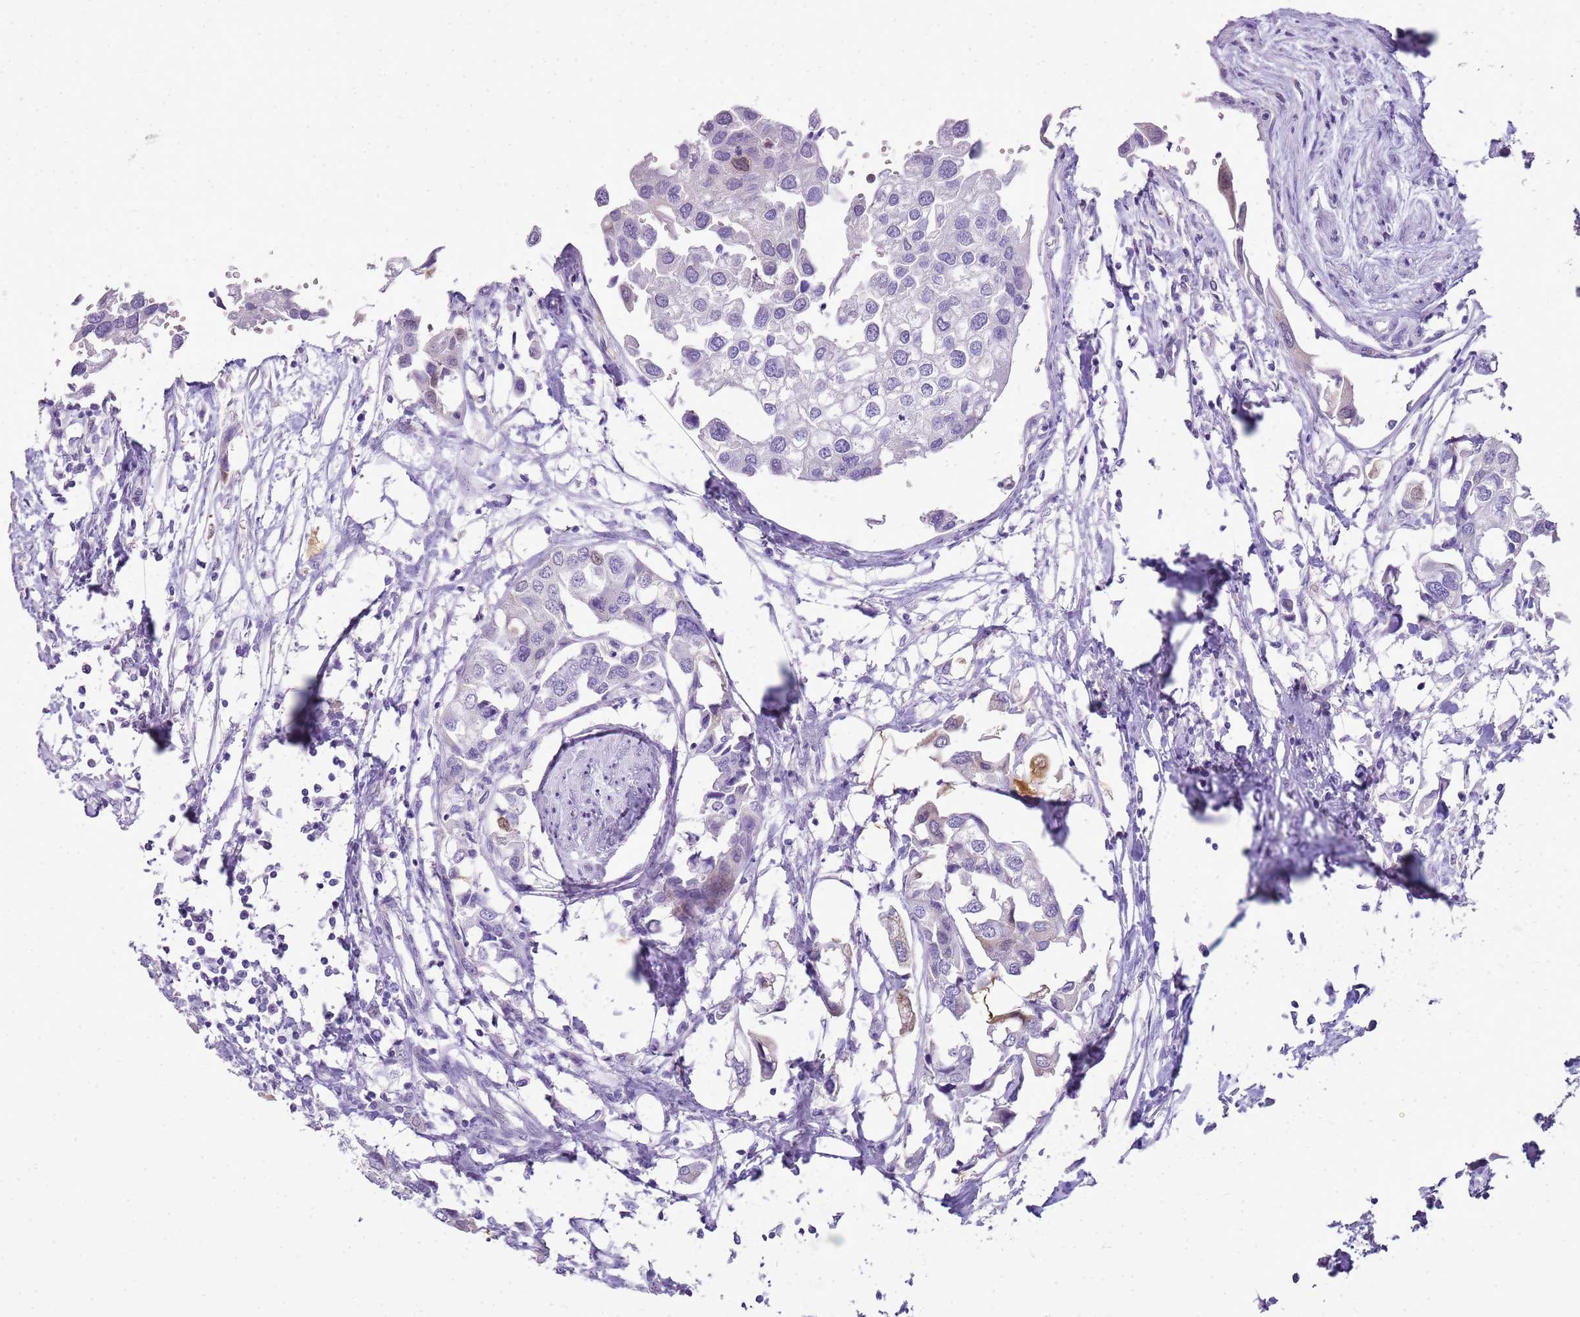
{"staining": {"intensity": "negative", "quantity": "none", "location": "none"}, "tissue": "urothelial cancer", "cell_type": "Tumor cells", "image_type": "cancer", "snomed": [{"axis": "morphology", "description": "Urothelial carcinoma, High grade"}, {"axis": "topography", "description": "Urinary bladder"}], "caption": "Urothelial cancer was stained to show a protein in brown. There is no significant staining in tumor cells.", "gene": "SULT1E1", "patient": {"sex": "male", "age": 64}}